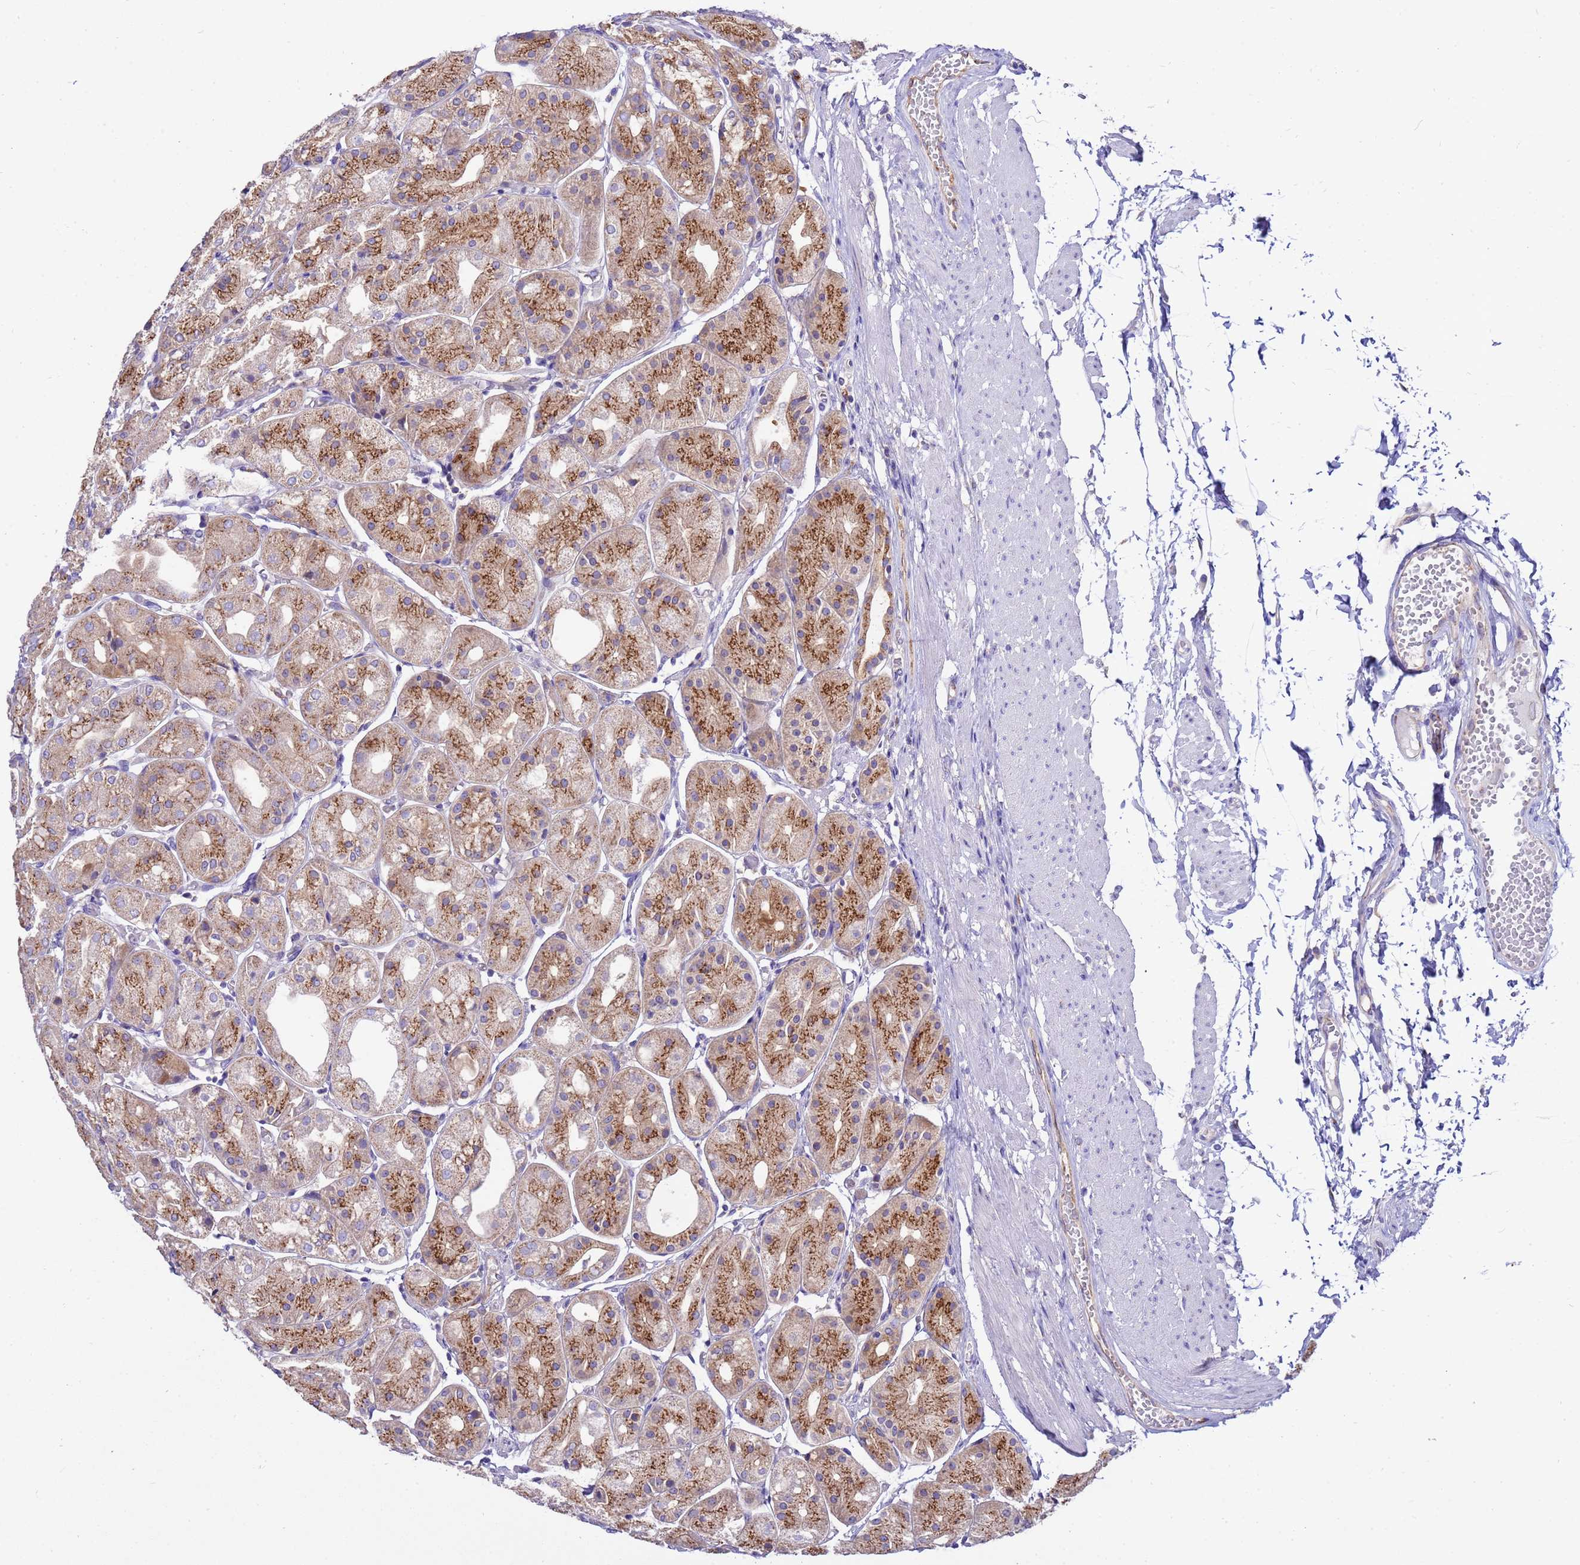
{"staining": {"intensity": "strong", "quantity": "25%-75%", "location": "cytoplasmic/membranous"}, "tissue": "stomach", "cell_type": "Glandular cells", "image_type": "normal", "snomed": [{"axis": "morphology", "description": "Normal tissue, NOS"}, {"axis": "topography", "description": "Stomach, upper"}], "caption": "A histopathology image showing strong cytoplasmic/membranous positivity in approximately 25%-75% of glandular cells in benign stomach, as visualized by brown immunohistochemical staining.", "gene": "ANAPC1", "patient": {"sex": "male", "age": 72}}